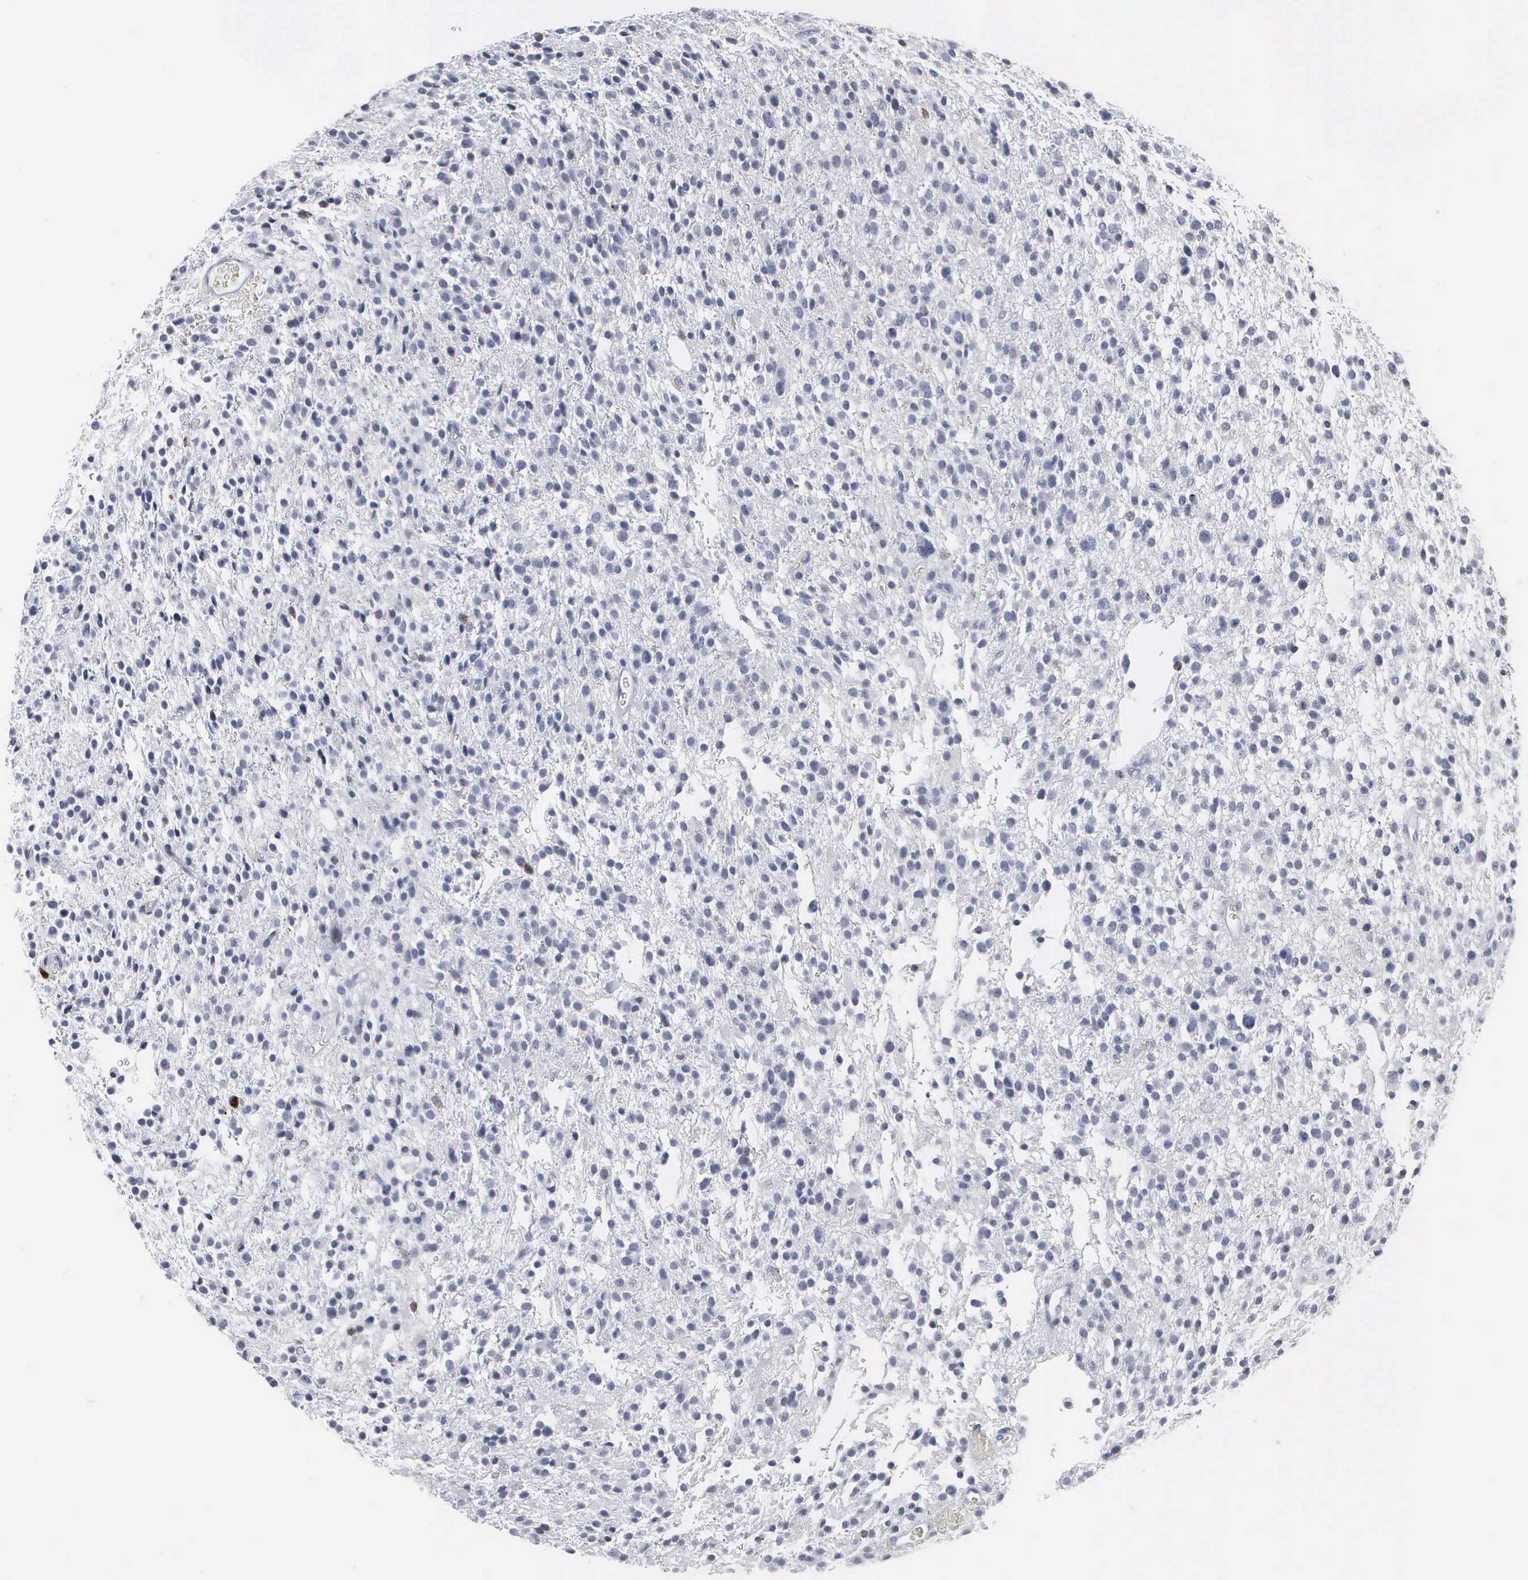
{"staining": {"intensity": "negative", "quantity": "none", "location": "none"}, "tissue": "glioma", "cell_type": "Tumor cells", "image_type": "cancer", "snomed": [{"axis": "morphology", "description": "Glioma, malignant, Low grade"}, {"axis": "topography", "description": "Brain"}], "caption": "This is an IHC histopathology image of human low-grade glioma (malignant). There is no positivity in tumor cells.", "gene": "SPIN3", "patient": {"sex": "female", "age": 36}}